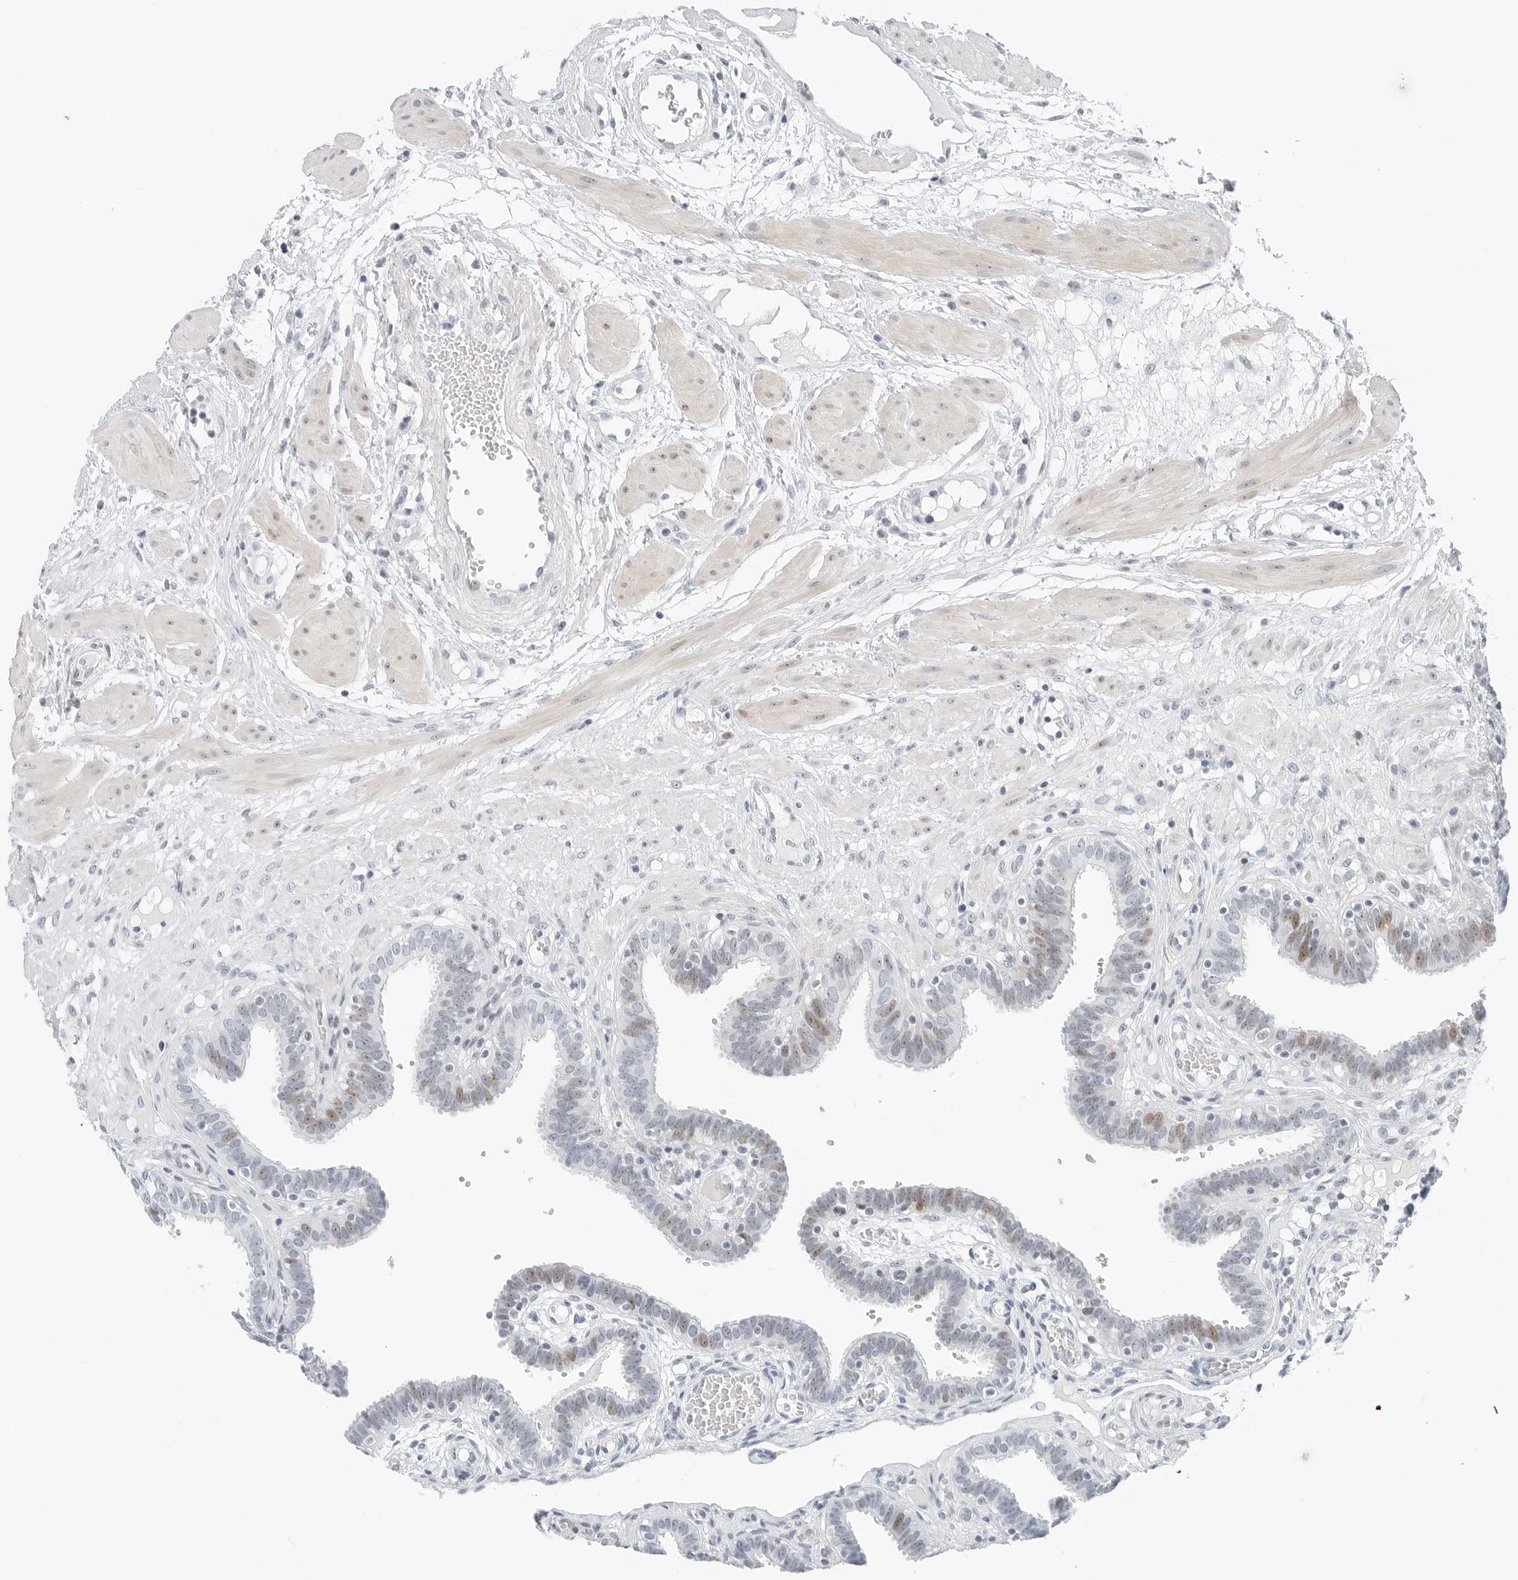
{"staining": {"intensity": "moderate", "quantity": "<25%", "location": "nuclear"}, "tissue": "fallopian tube", "cell_type": "Glandular cells", "image_type": "normal", "snomed": [{"axis": "morphology", "description": "Normal tissue, NOS"}, {"axis": "topography", "description": "Fallopian tube"}, {"axis": "topography", "description": "Placenta"}], "caption": "Fallopian tube stained for a protein (brown) exhibits moderate nuclear positive staining in approximately <25% of glandular cells.", "gene": "NTMT2", "patient": {"sex": "female", "age": 32}}